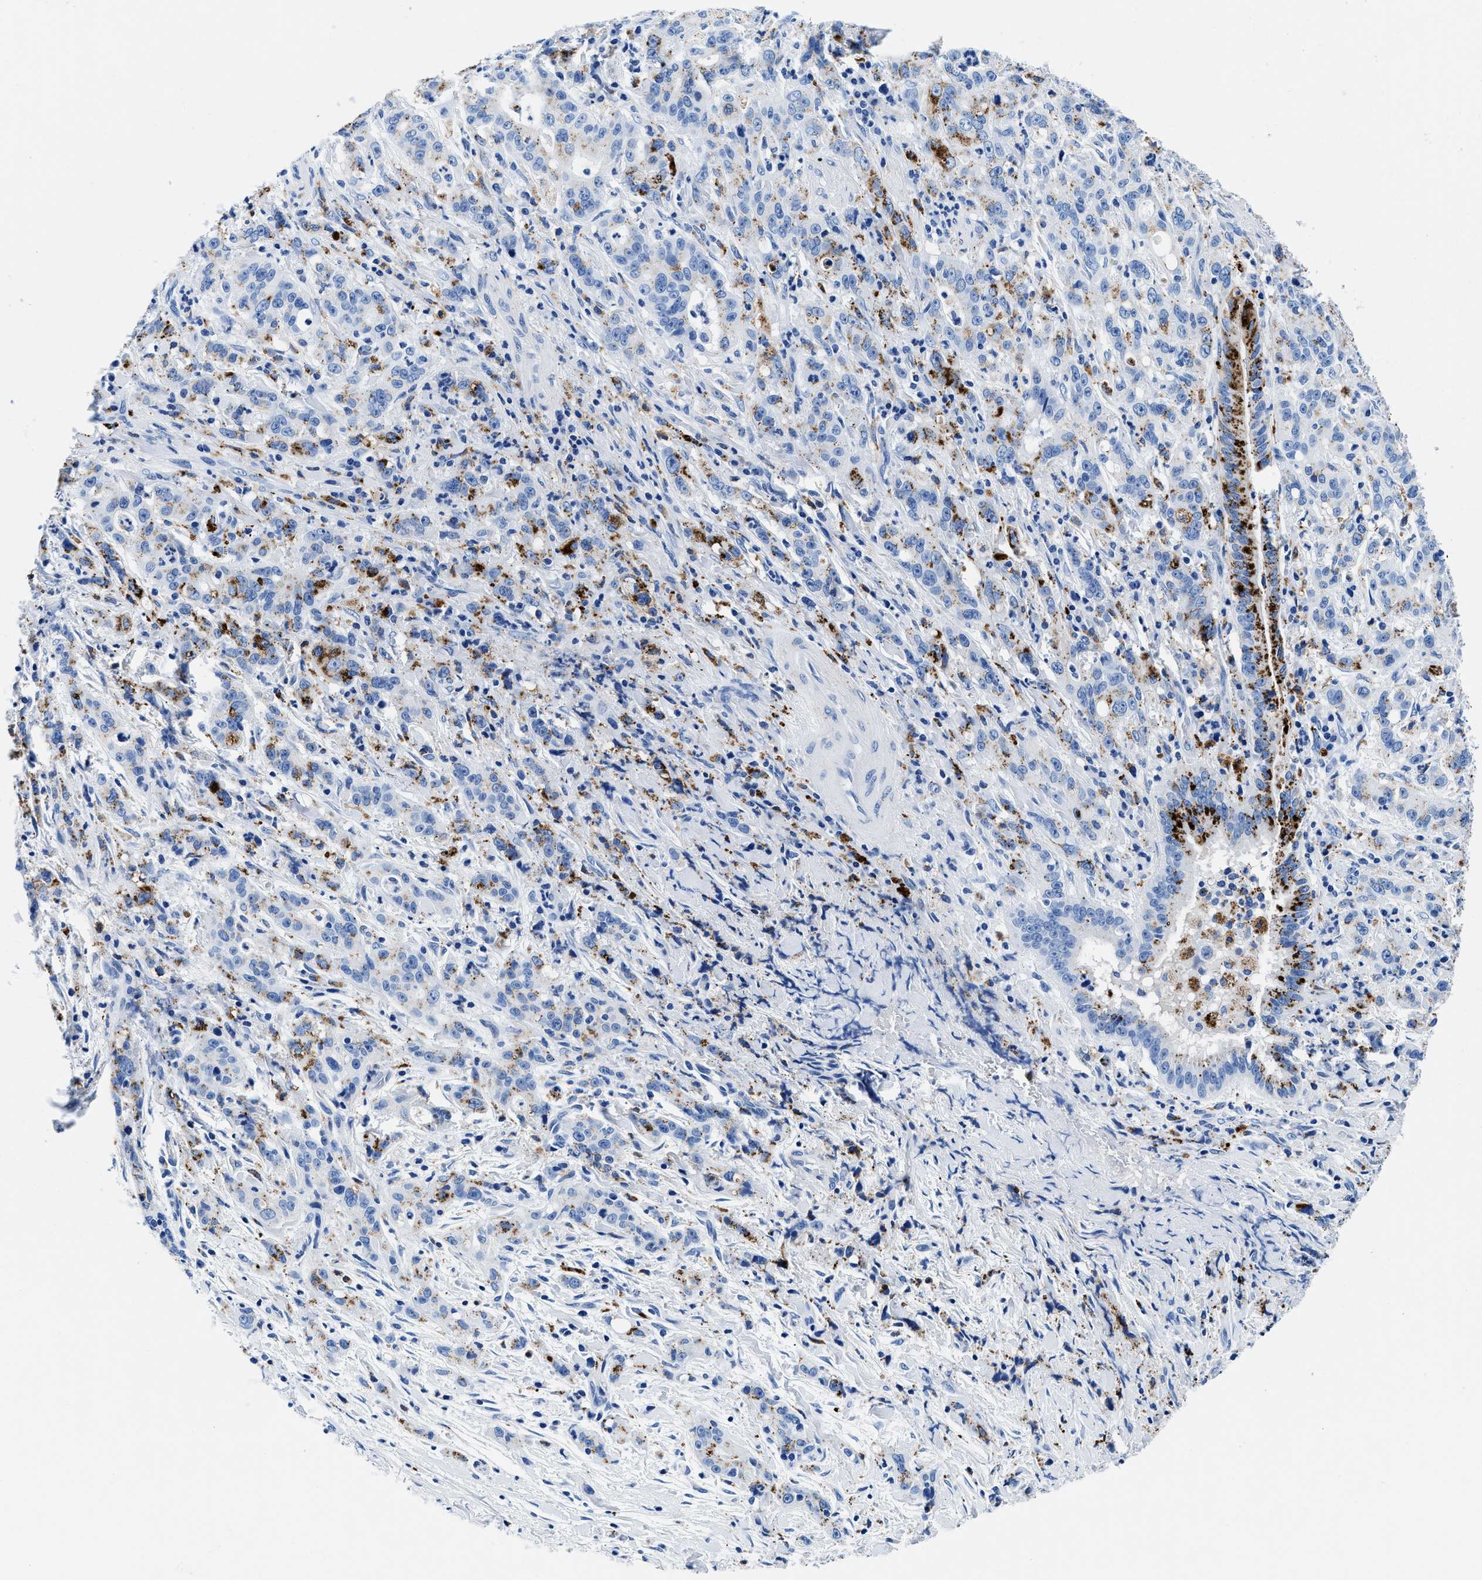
{"staining": {"intensity": "moderate", "quantity": "<25%", "location": "cytoplasmic/membranous"}, "tissue": "liver cancer", "cell_type": "Tumor cells", "image_type": "cancer", "snomed": [{"axis": "morphology", "description": "Cholangiocarcinoma"}, {"axis": "topography", "description": "Liver"}], "caption": "Moderate cytoplasmic/membranous protein positivity is seen in approximately <25% of tumor cells in liver cancer (cholangiocarcinoma). (DAB IHC, brown staining for protein, blue staining for nuclei).", "gene": "OR14K1", "patient": {"sex": "female", "age": 38}}